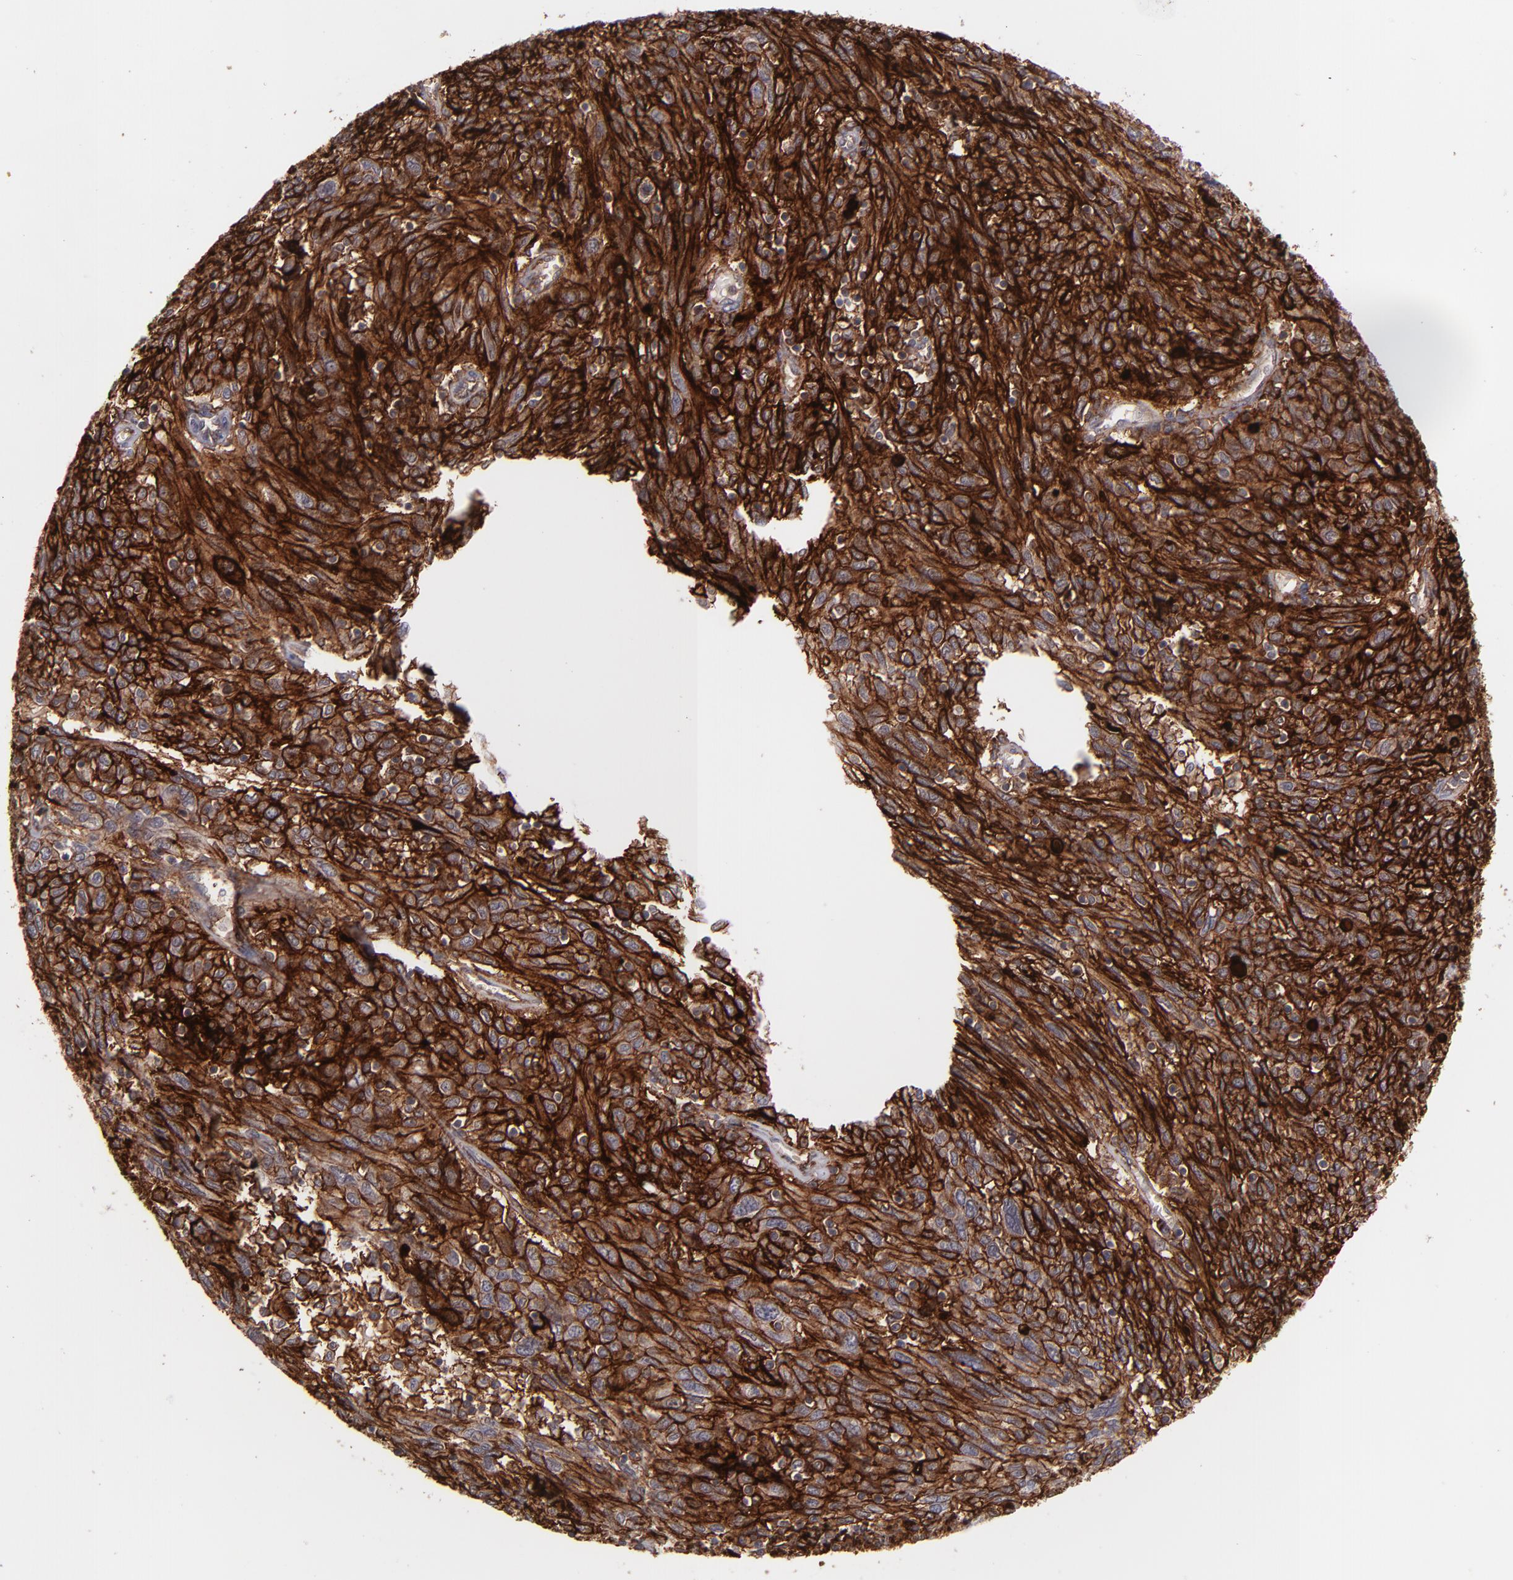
{"staining": {"intensity": "strong", "quantity": ">75%", "location": "cytoplasmic/membranous"}, "tissue": "ovarian cancer", "cell_type": "Tumor cells", "image_type": "cancer", "snomed": [{"axis": "morphology", "description": "Carcinoma, endometroid"}, {"axis": "topography", "description": "Ovary"}], "caption": "Strong cytoplasmic/membranous positivity for a protein is identified in about >75% of tumor cells of ovarian cancer using immunohistochemistry (IHC).", "gene": "ICAM1", "patient": {"sex": "female", "age": 50}}